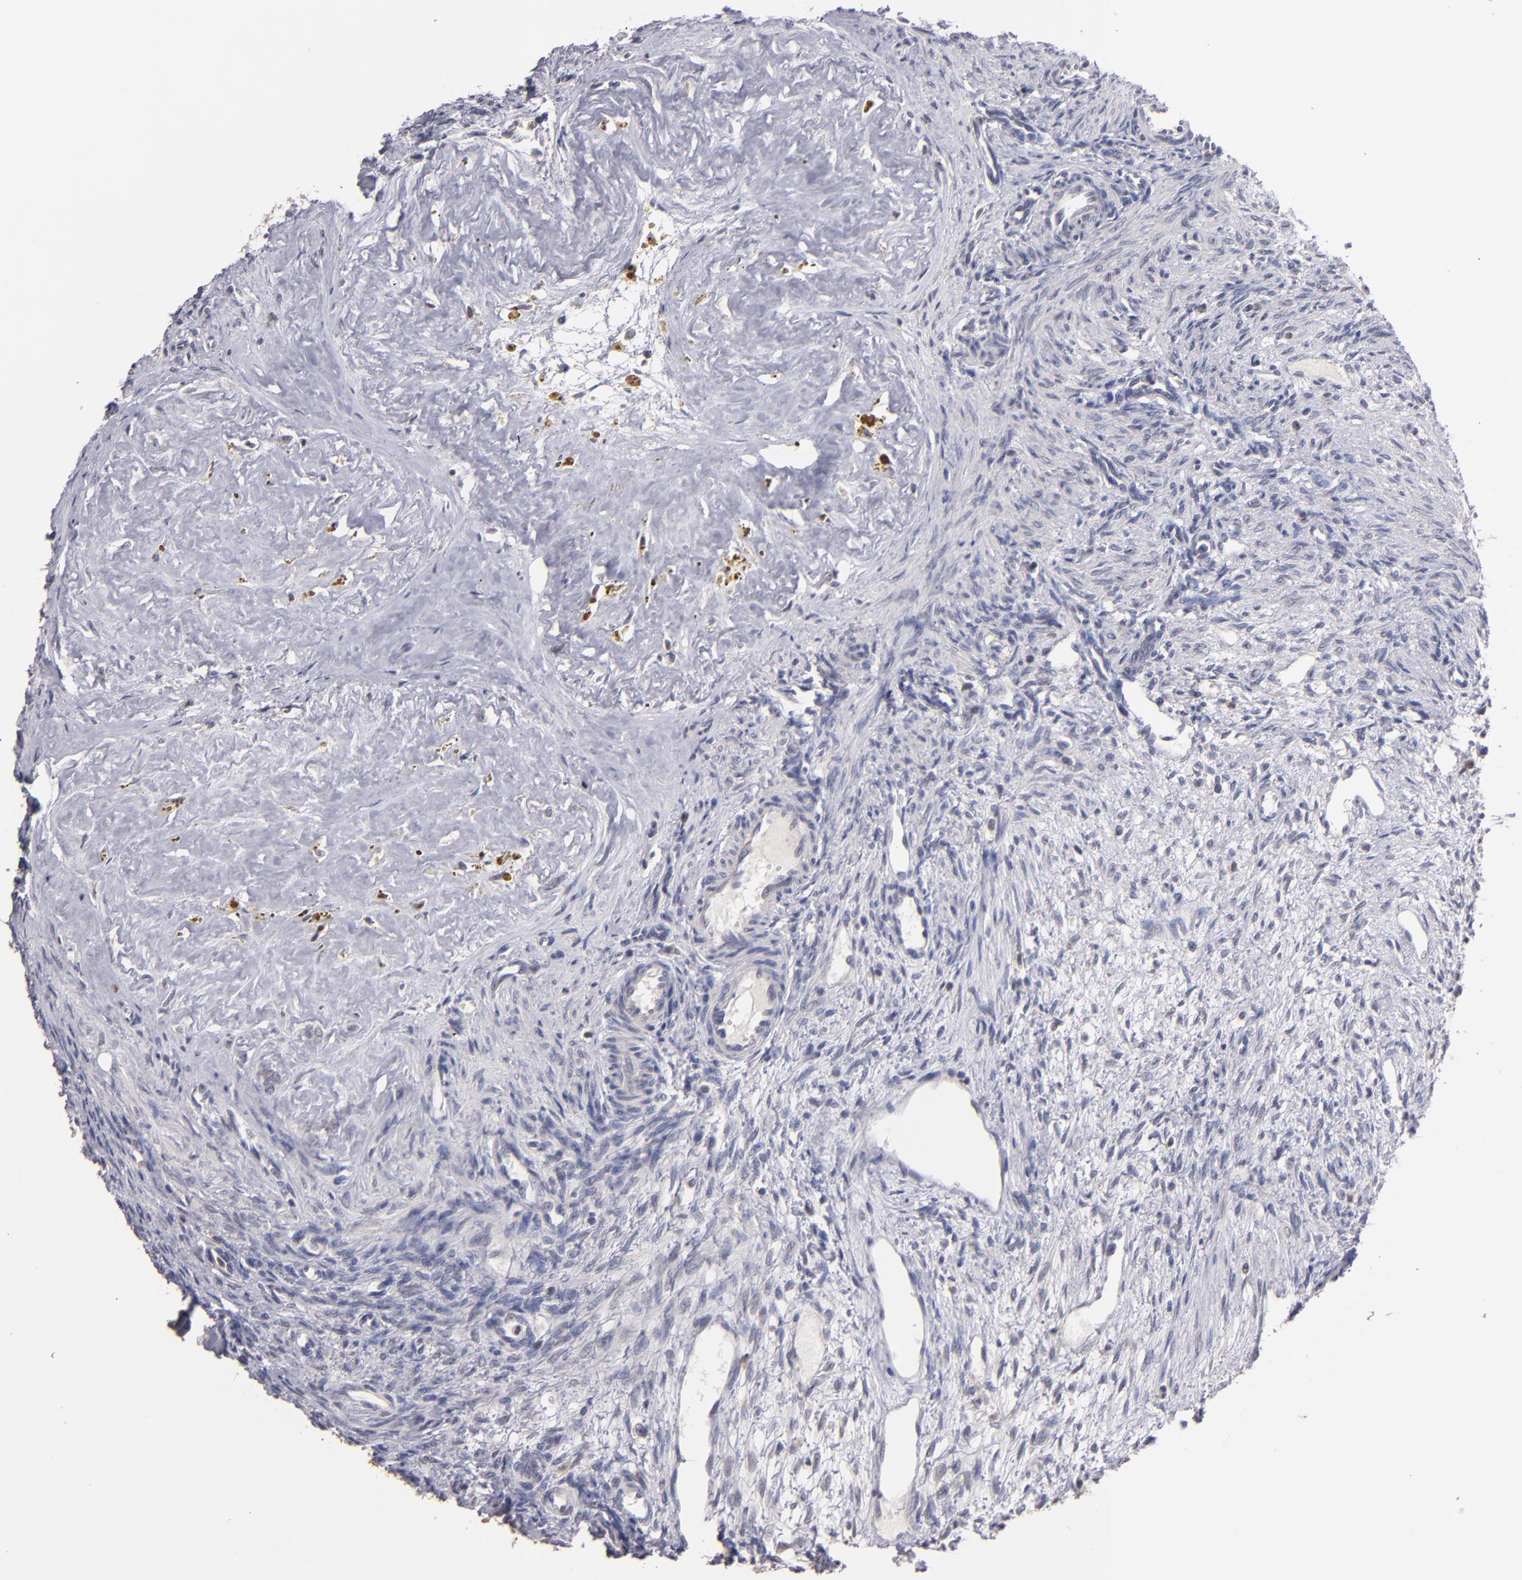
{"staining": {"intensity": "negative", "quantity": "none", "location": "none"}, "tissue": "ovary", "cell_type": "Follicle cells", "image_type": "normal", "snomed": [{"axis": "morphology", "description": "Normal tissue, NOS"}, {"axis": "topography", "description": "Ovary"}], "caption": "This is a micrograph of immunohistochemistry staining of unremarkable ovary, which shows no positivity in follicle cells.", "gene": "S100A1", "patient": {"sex": "female", "age": 33}}